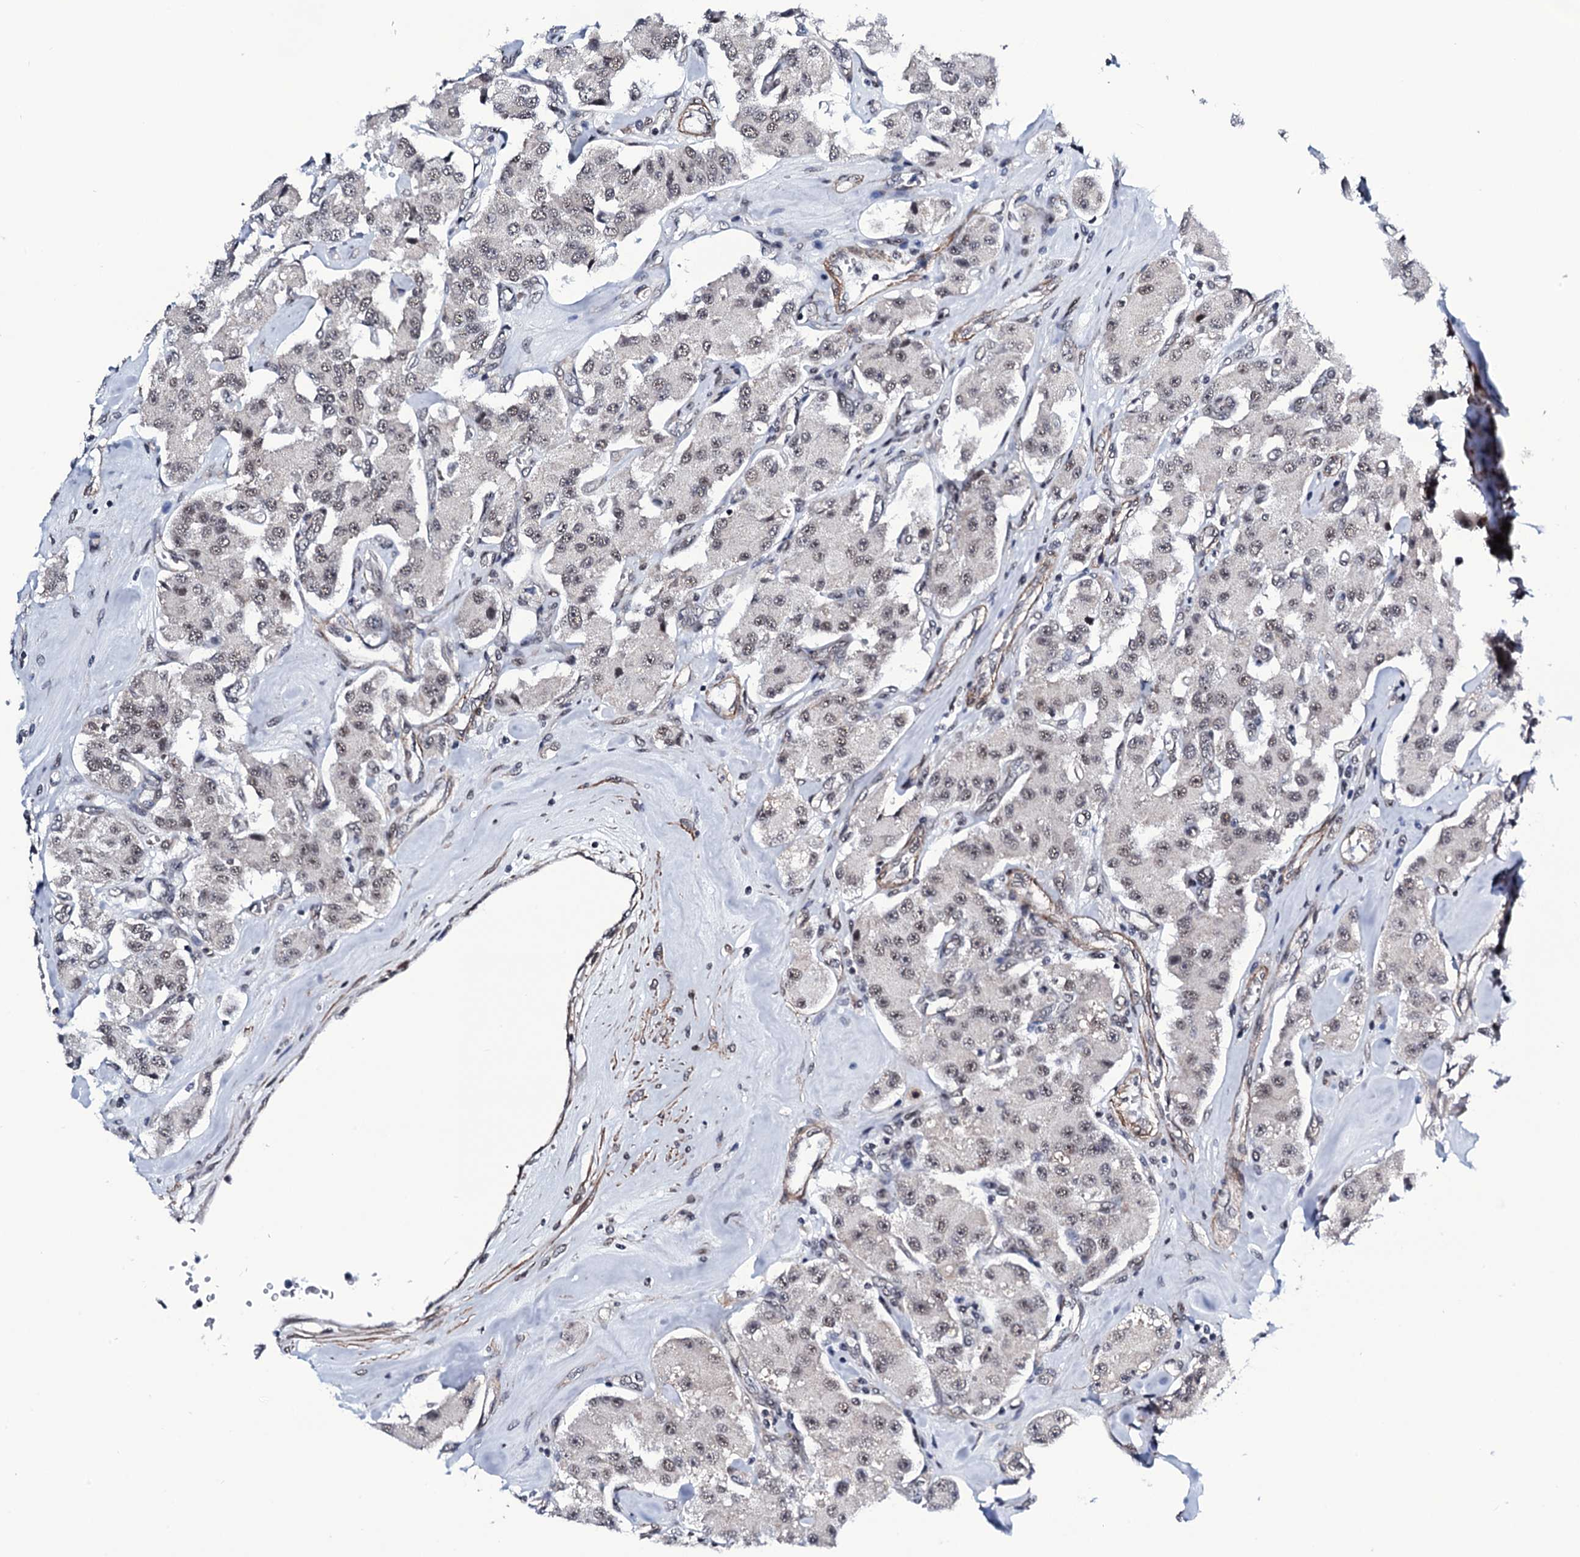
{"staining": {"intensity": "weak", "quantity": "25%-75%", "location": "nuclear"}, "tissue": "carcinoid", "cell_type": "Tumor cells", "image_type": "cancer", "snomed": [{"axis": "morphology", "description": "Carcinoid, malignant, NOS"}, {"axis": "topography", "description": "Pancreas"}], "caption": "Human carcinoid (malignant) stained with a brown dye shows weak nuclear positive expression in approximately 25%-75% of tumor cells.", "gene": "CWC15", "patient": {"sex": "male", "age": 41}}